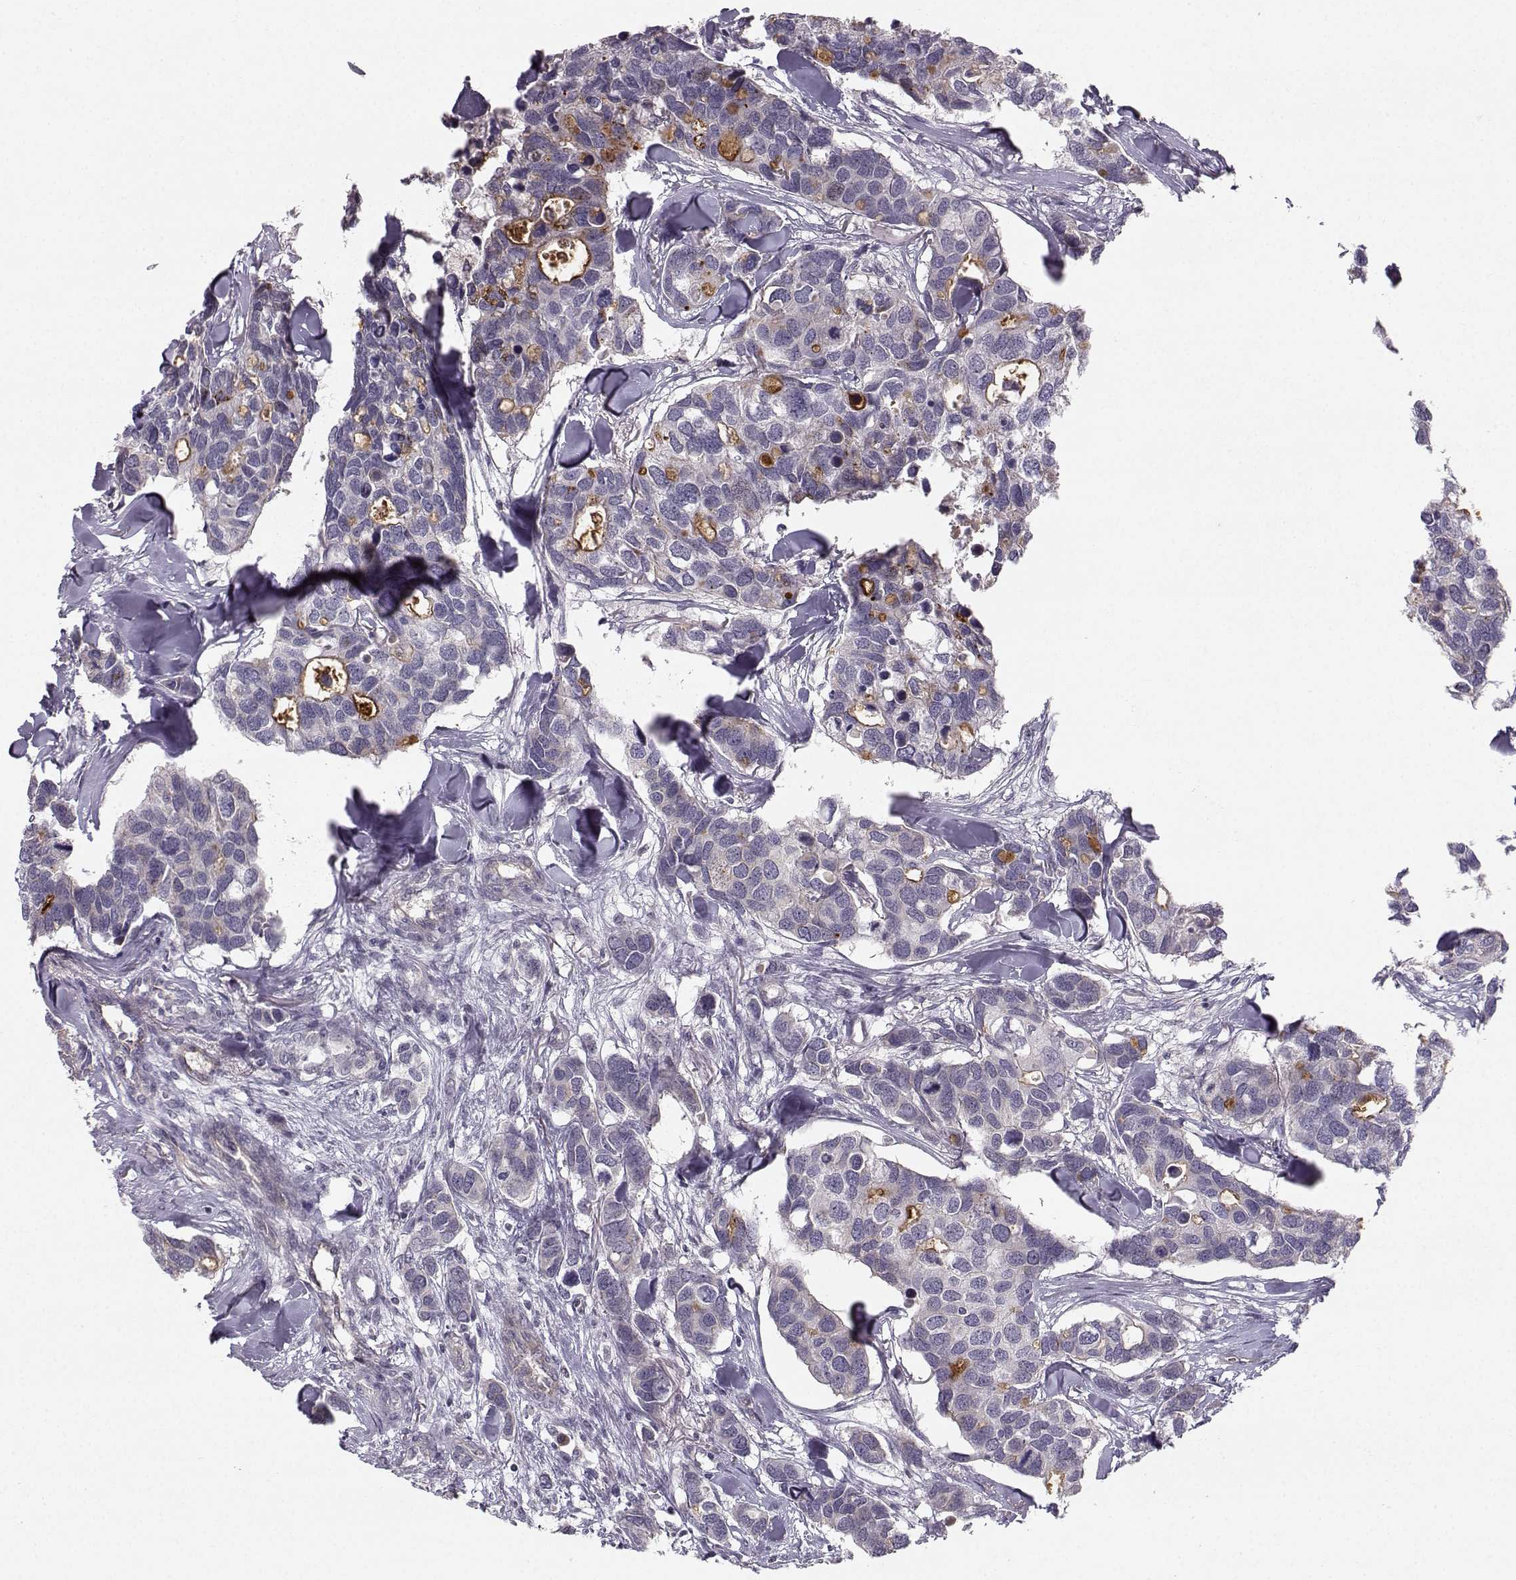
{"staining": {"intensity": "negative", "quantity": "none", "location": "none"}, "tissue": "breast cancer", "cell_type": "Tumor cells", "image_type": "cancer", "snomed": [{"axis": "morphology", "description": "Duct carcinoma"}, {"axis": "topography", "description": "Breast"}], "caption": "Immunohistochemical staining of intraductal carcinoma (breast) displays no significant positivity in tumor cells.", "gene": "OPRD1", "patient": {"sex": "female", "age": 83}}